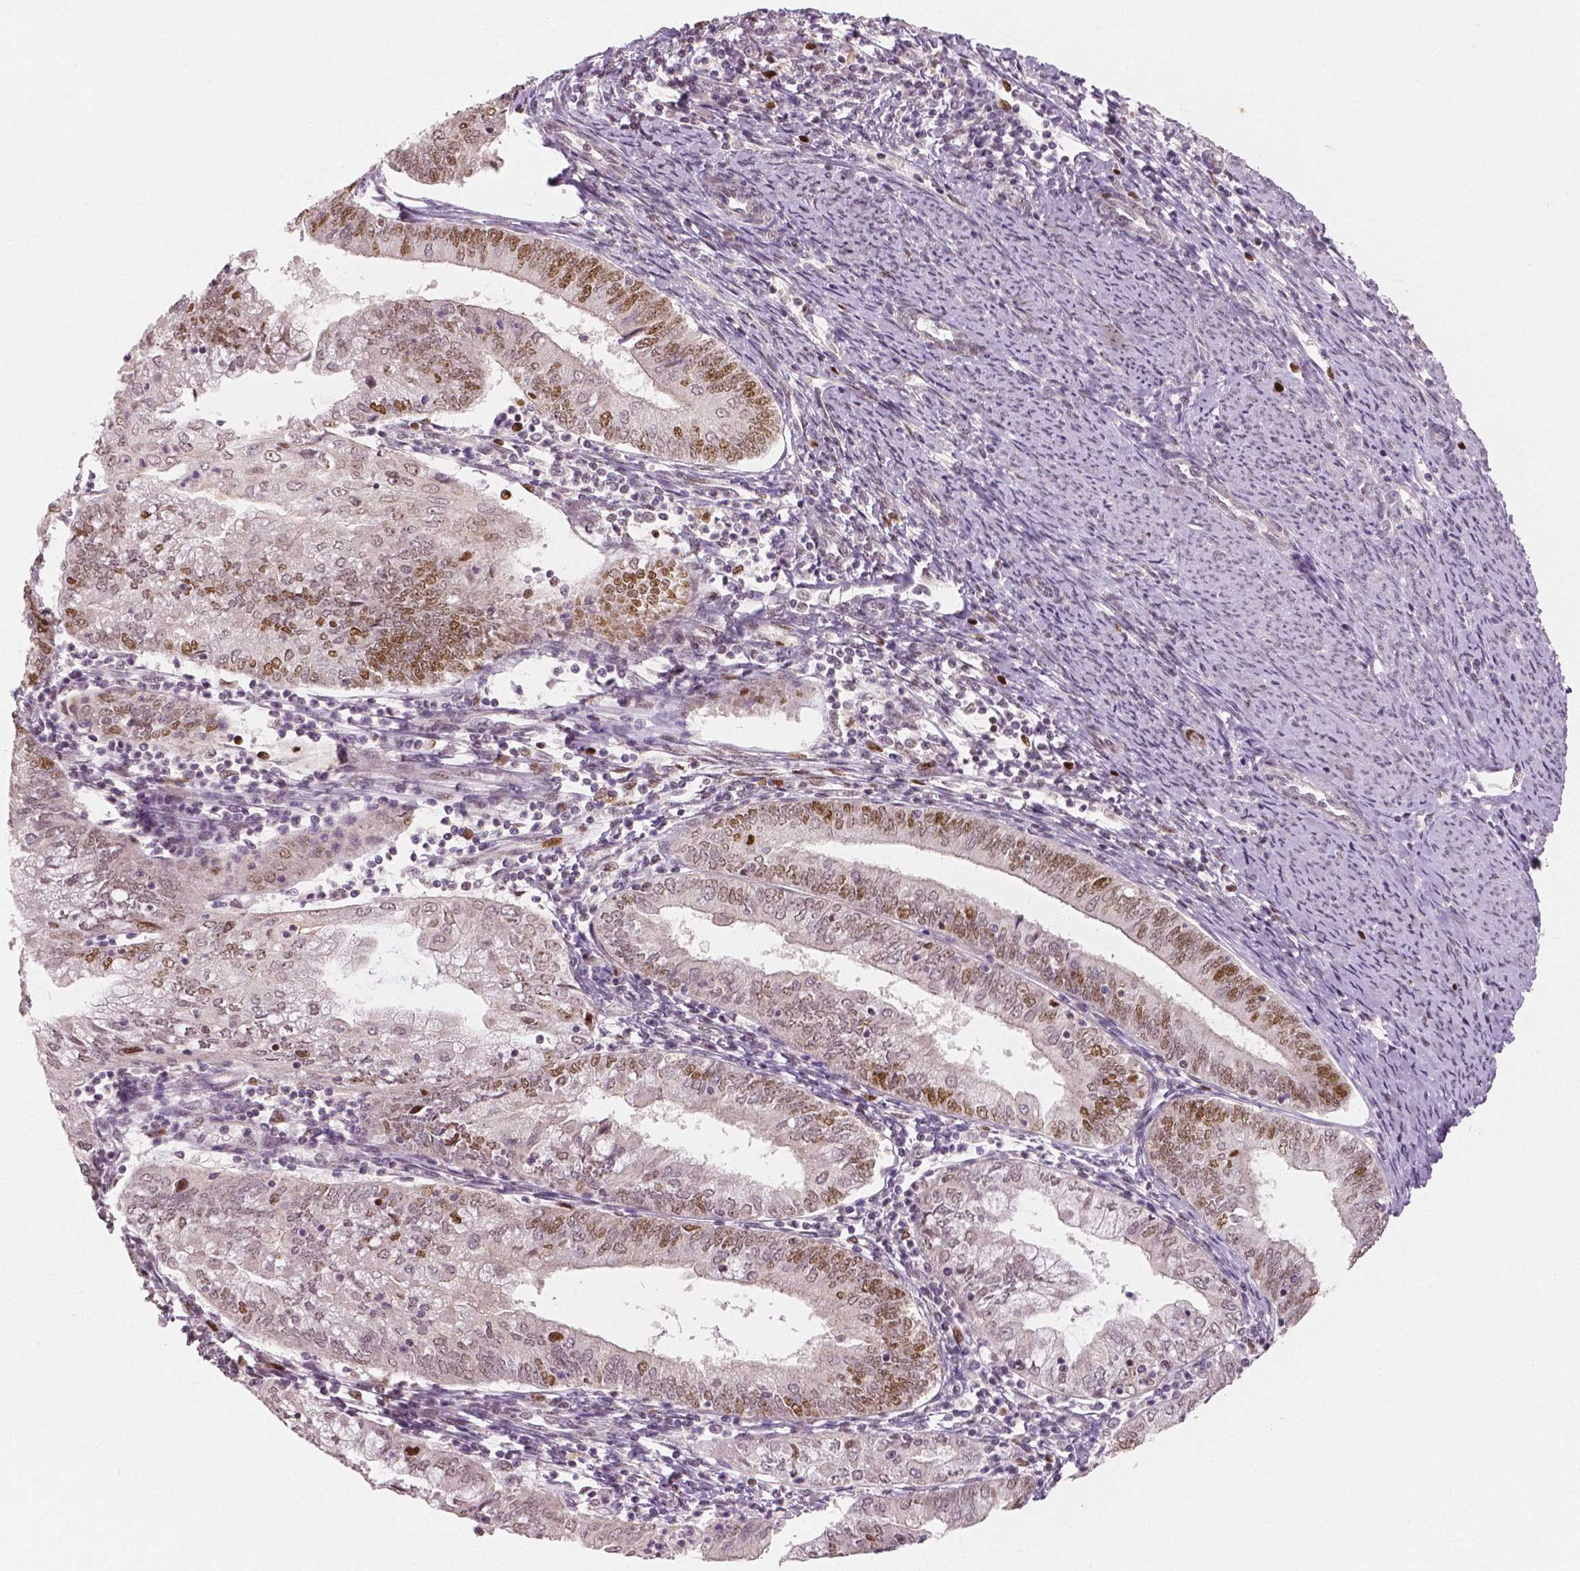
{"staining": {"intensity": "moderate", "quantity": "25%-75%", "location": "nuclear"}, "tissue": "endometrial cancer", "cell_type": "Tumor cells", "image_type": "cancer", "snomed": [{"axis": "morphology", "description": "Adenocarcinoma, NOS"}, {"axis": "topography", "description": "Endometrium"}], "caption": "Endometrial adenocarcinoma stained with a protein marker demonstrates moderate staining in tumor cells.", "gene": "NSD2", "patient": {"sex": "female", "age": 55}}